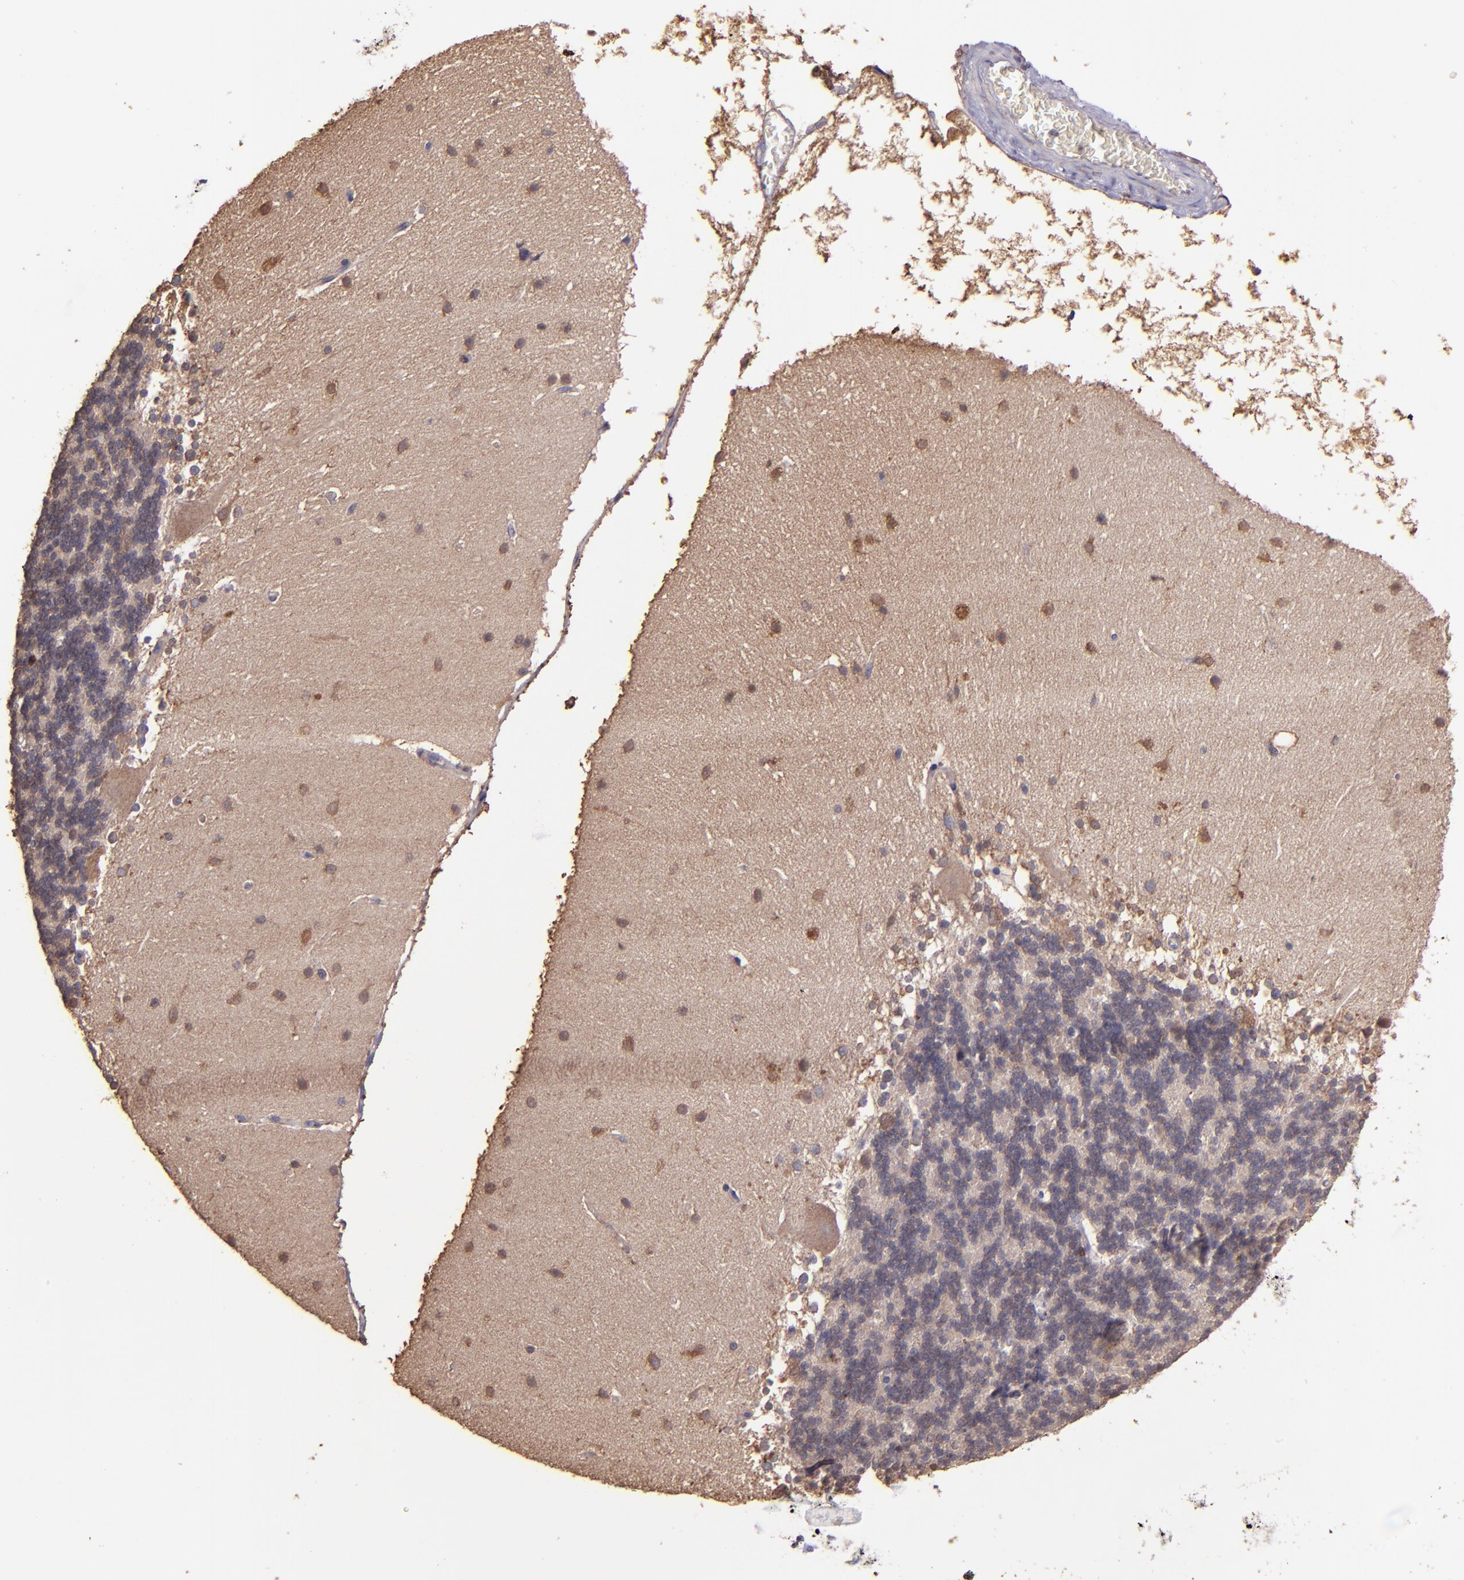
{"staining": {"intensity": "weak", "quantity": "25%-75%", "location": "nuclear"}, "tissue": "cerebellum", "cell_type": "Cells in granular layer", "image_type": "normal", "snomed": [{"axis": "morphology", "description": "Normal tissue, NOS"}, {"axis": "topography", "description": "Cerebellum"}], "caption": "This photomicrograph demonstrates immunohistochemistry staining of benign cerebellum, with low weak nuclear positivity in about 25%-75% of cells in granular layer.", "gene": "WASH6P", "patient": {"sex": "female", "age": 19}}